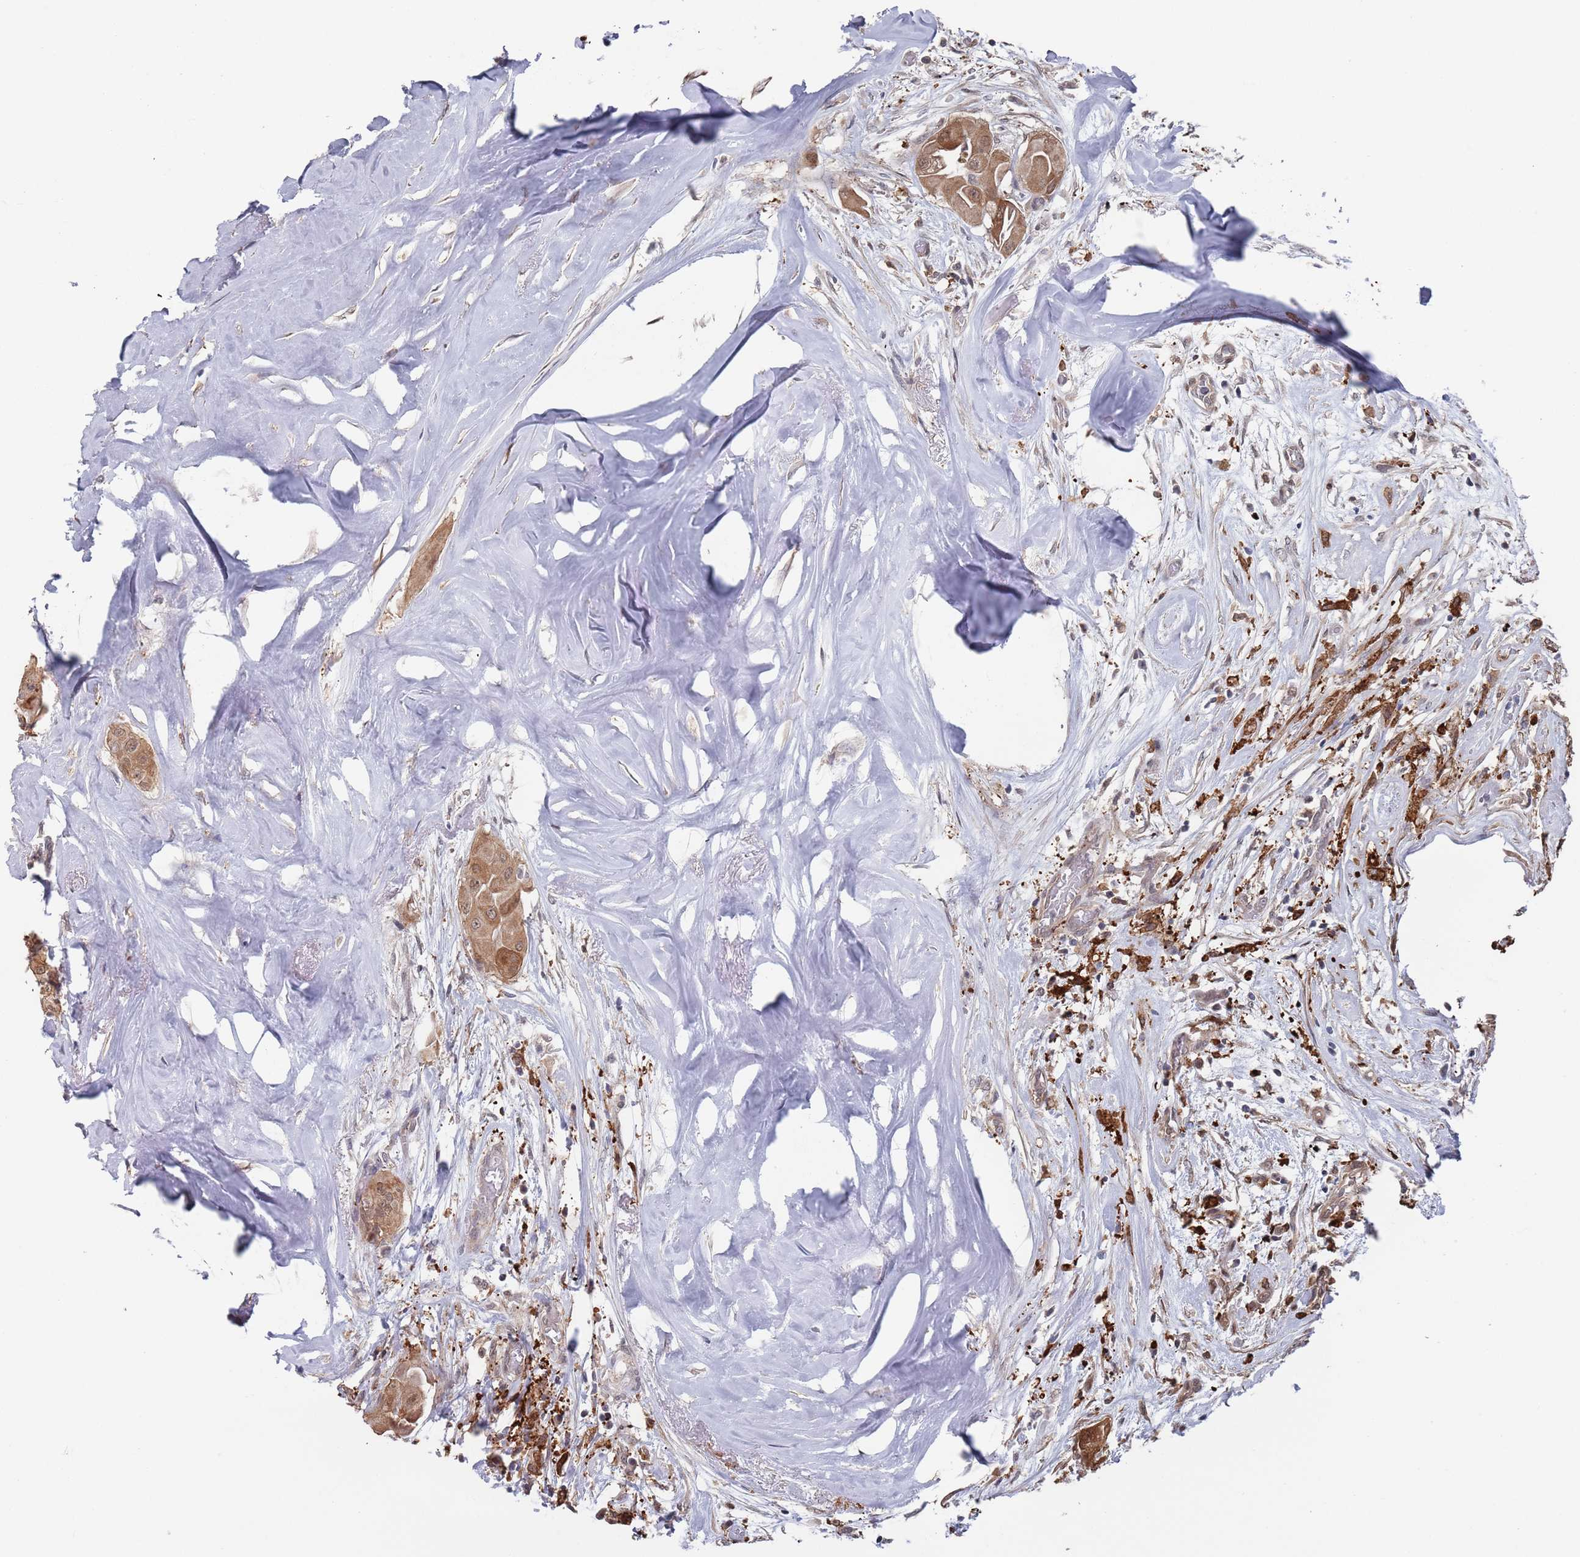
{"staining": {"intensity": "strong", "quantity": ">75%", "location": "cytoplasmic/membranous,nuclear"}, "tissue": "thyroid cancer", "cell_type": "Tumor cells", "image_type": "cancer", "snomed": [{"axis": "morphology", "description": "Papillary adenocarcinoma, NOS"}, {"axis": "topography", "description": "Thyroid gland"}], "caption": "Strong cytoplasmic/membranous and nuclear positivity for a protein is present in about >75% of tumor cells of thyroid cancer (papillary adenocarcinoma) using immunohistochemistry.", "gene": "DGKD", "patient": {"sex": "female", "age": 59}}